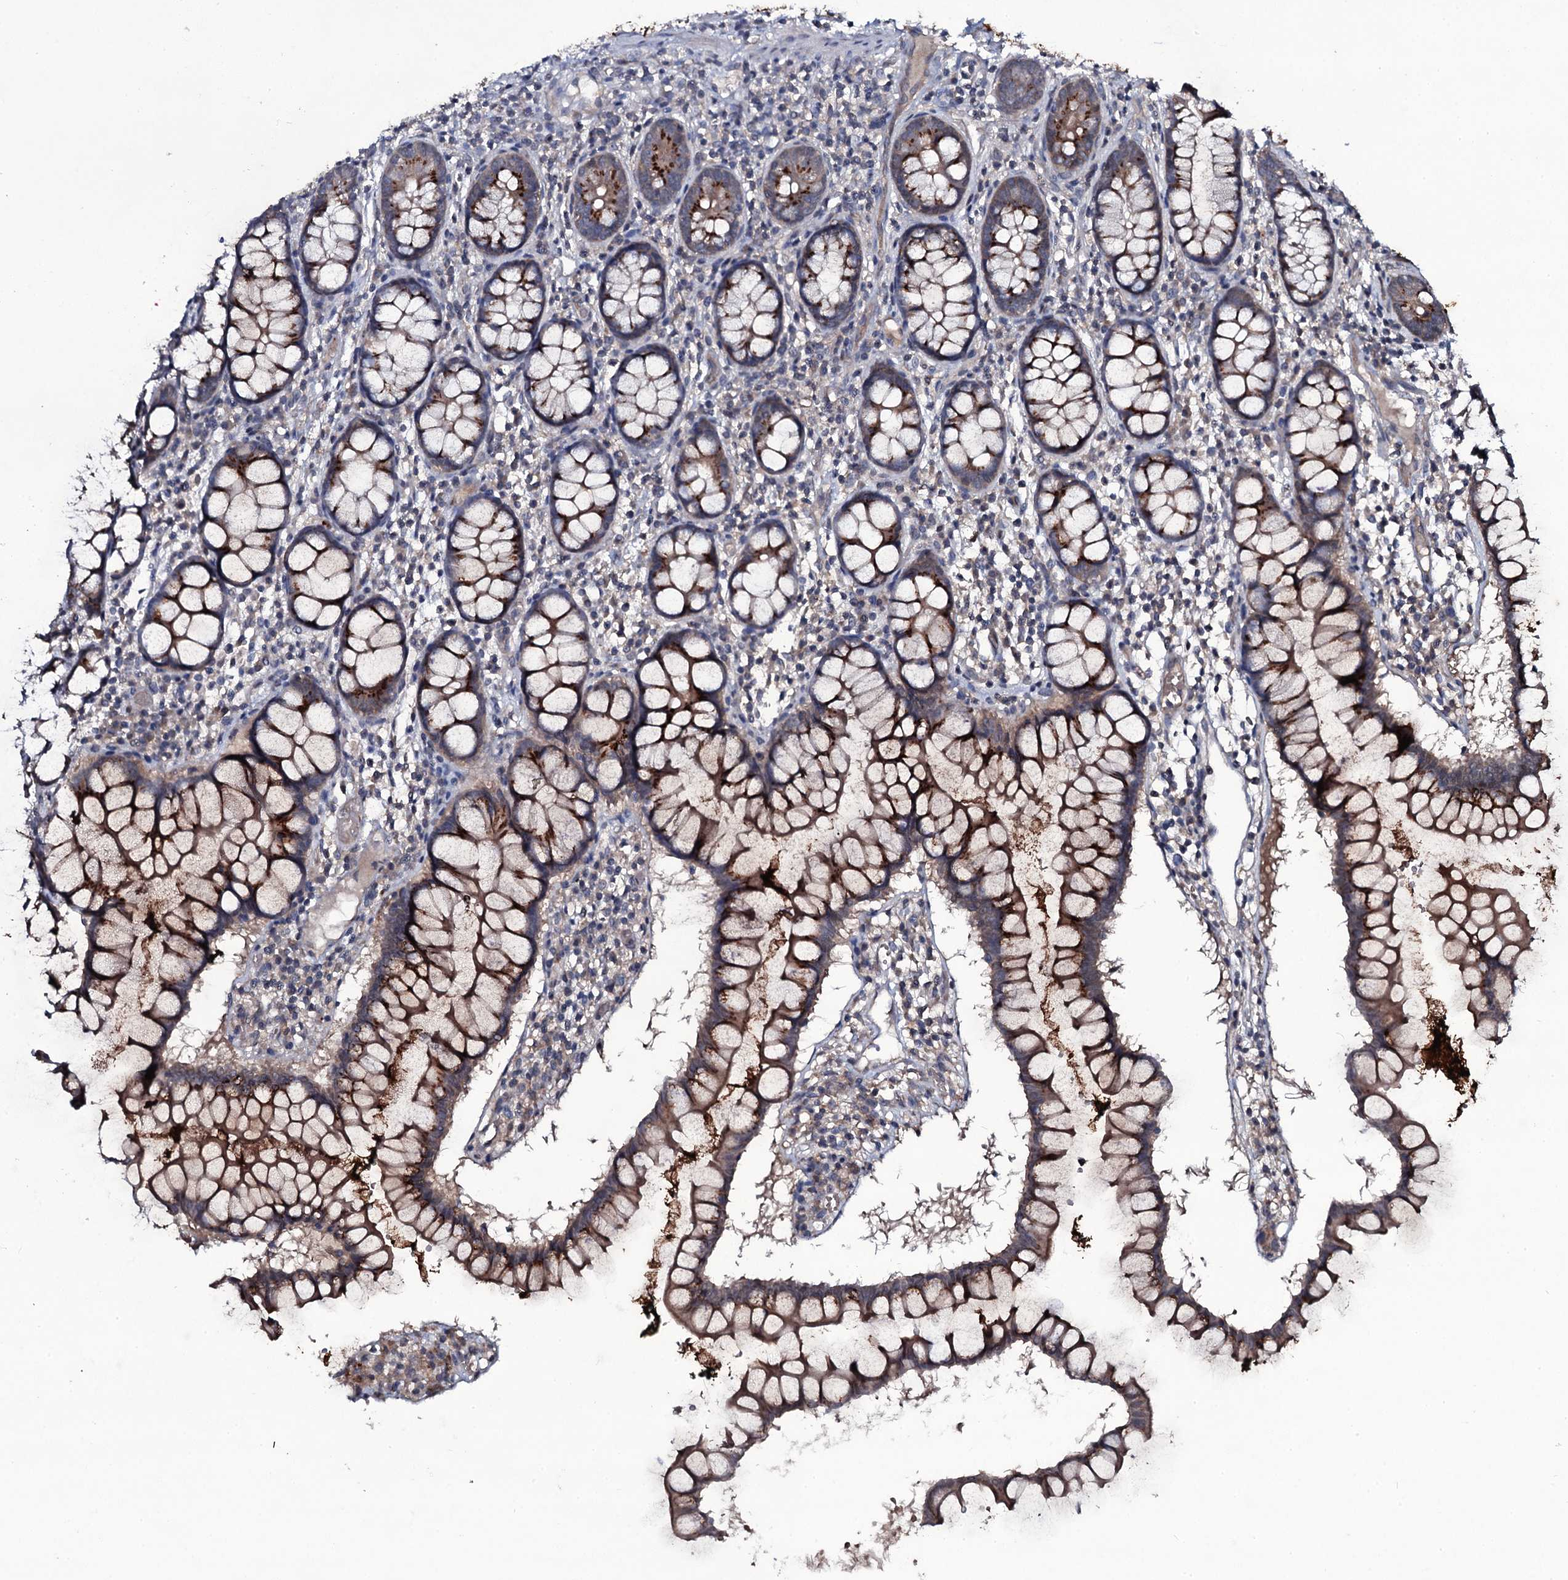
{"staining": {"intensity": "weak", "quantity": ">75%", "location": "cytoplasmic/membranous"}, "tissue": "colon", "cell_type": "Endothelial cells", "image_type": "normal", "snomed": [{"axis": "morphology", "description": "Normal tissue, NOS"}, {"axis": "morphology", "description": "Adenocarcinoma, NOS"}, {"axis": "topography", "description": "Colon"}], "caption": "Weak cytoplasmic/membranous expression for a protein is seen in approximately >75% of endothelial cells of normal colon using IHC.", "gene": "SNAP23", "patient": {"sex": "female", "age": 55}}